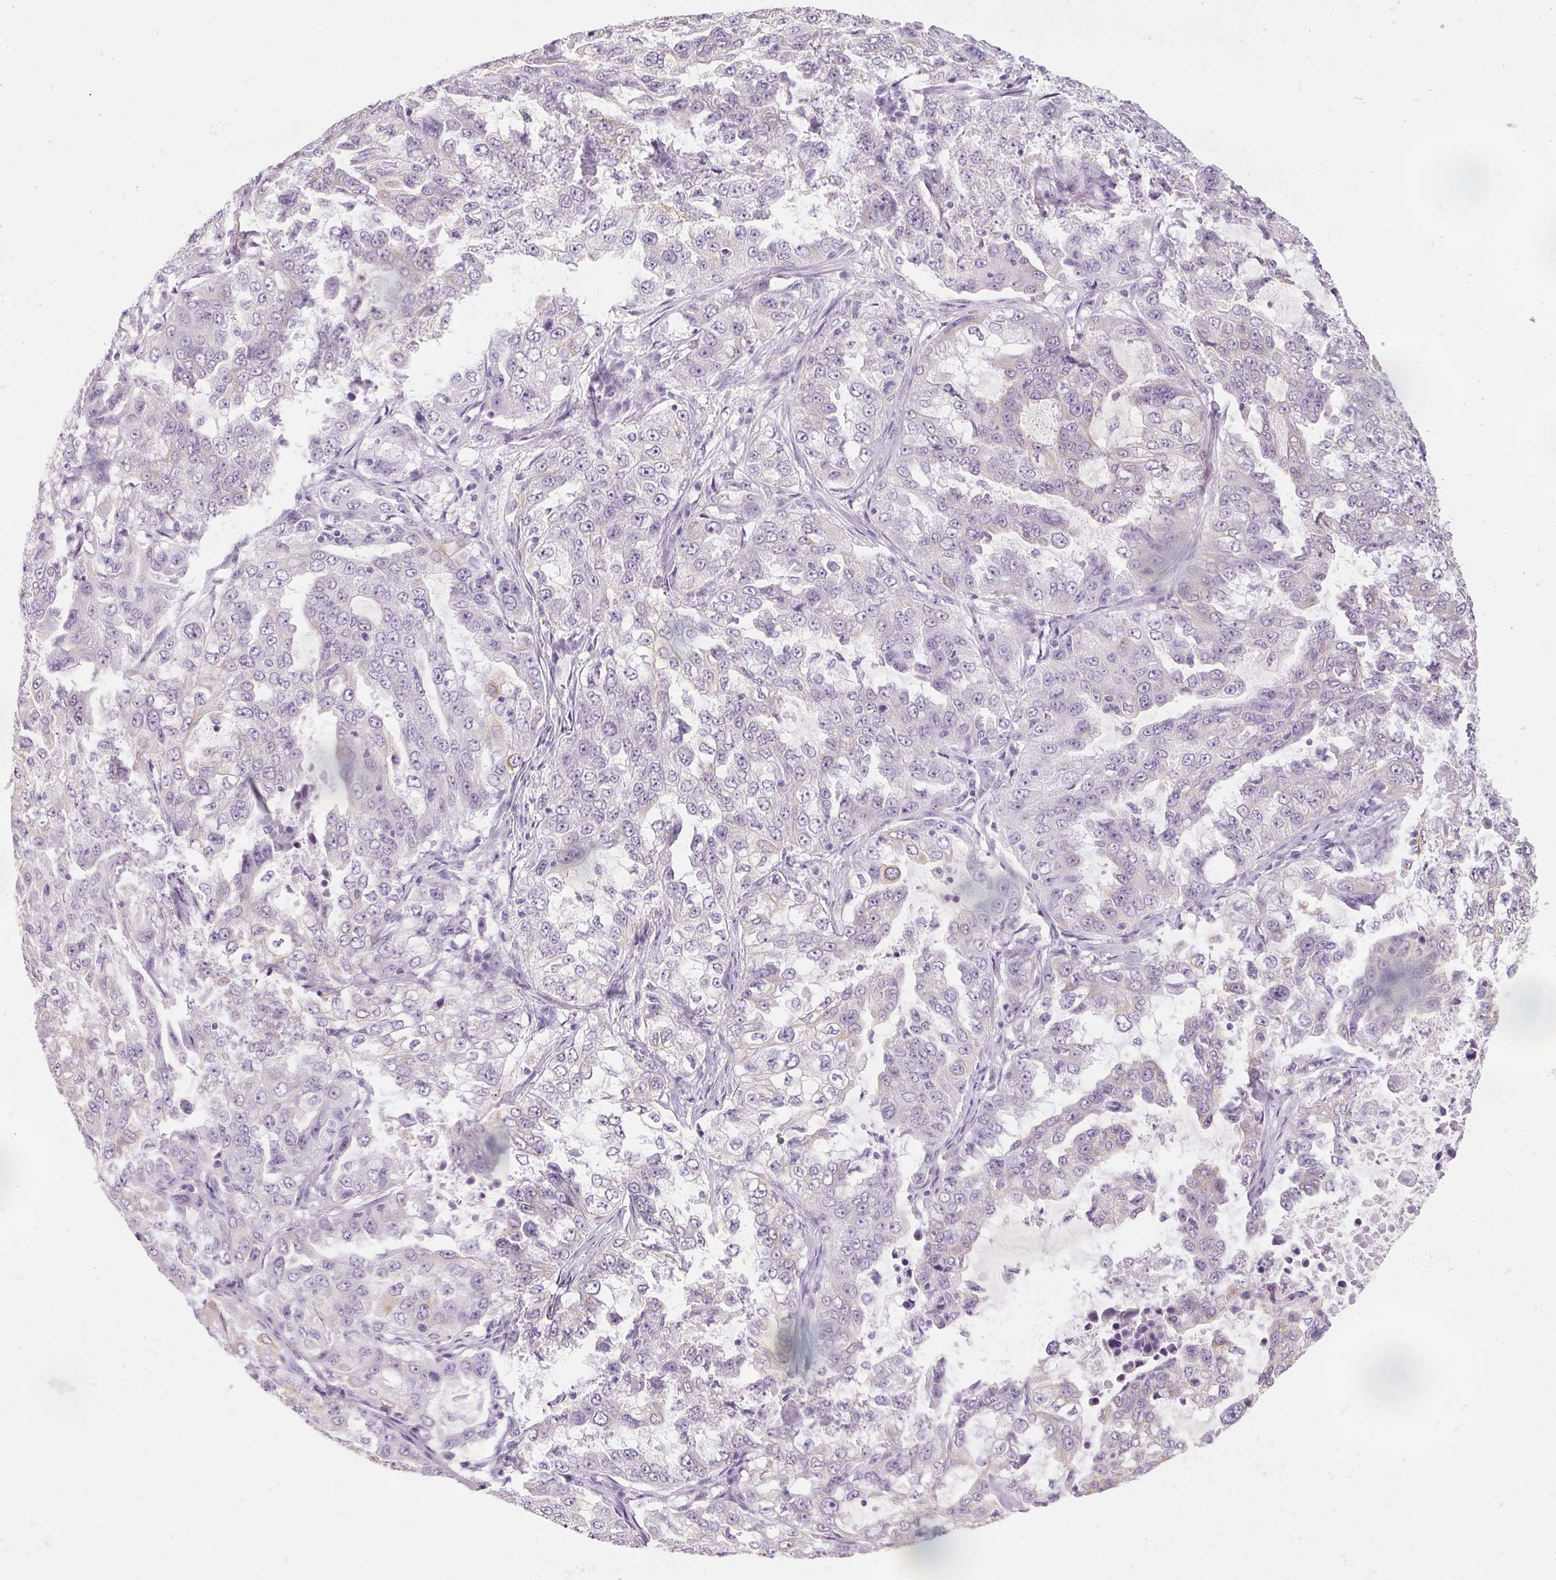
{"staining": {"intensity": "negative", "quantity": "none", "location": "none"}, "tissue": "lung cancer", "cell_type": "Tumor cells", "image_type": "cancer", "snomed": [{"axis": "morphology", "description": "Adenocarcinoma, NOS"}, {"axis": "topography", "description": "Lung"}], "caption": "Lung adenocarcinoma was stained to show a protein in brown. There is no significant expression in tumor cells.", "gene": "RPTN", "patient": {"sex": "female", "age": 61}}